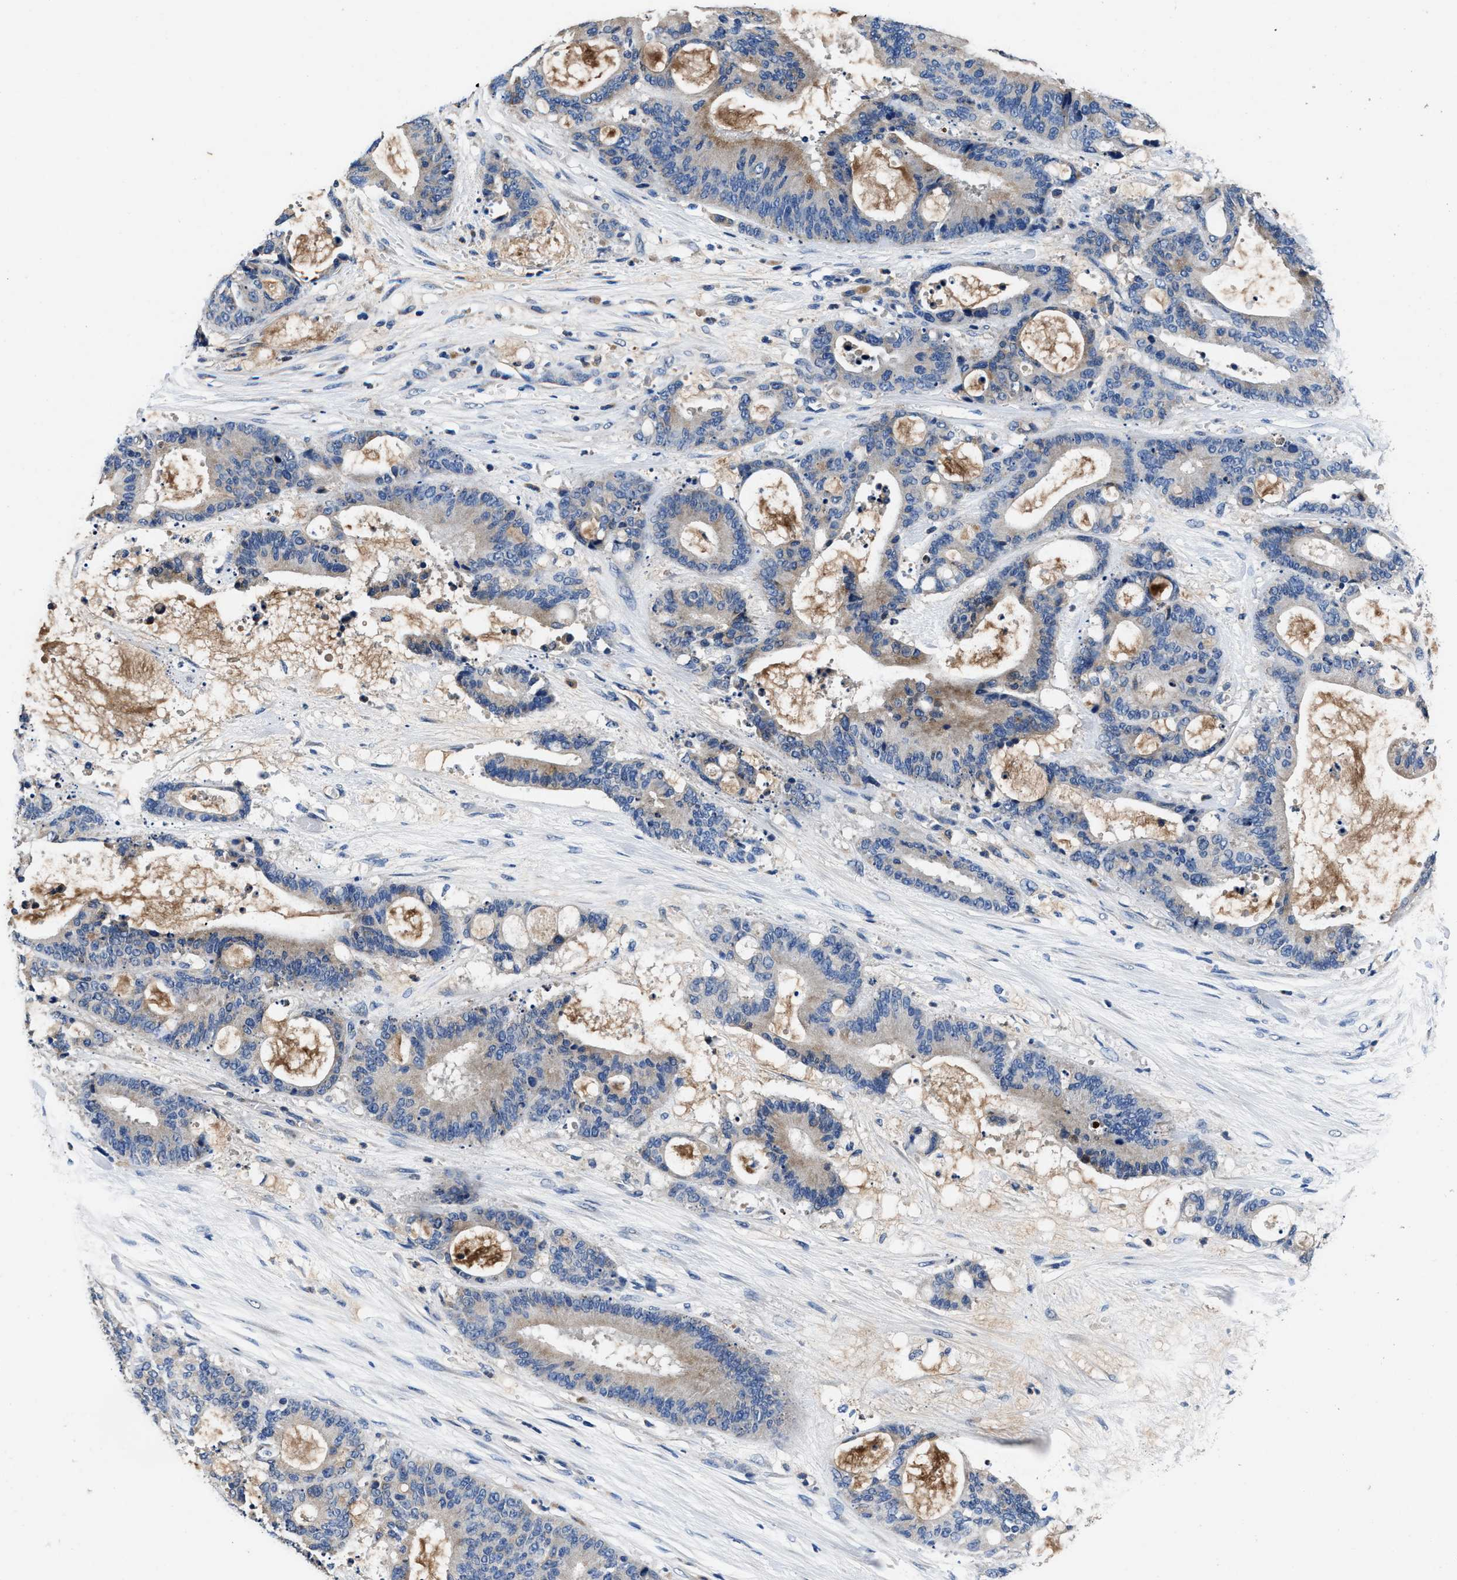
{"staining": {"intensity": "weak", "quantity": "<25%", "location": "cytoplasmic/membranous"}, "tissue": "liver cancer", "cell_type": "Tumor cells", "image_type": "cancer", "snomed": [{"axis": "morphology", "description": "Normal tissue, NOS"}, {"axis": "morphology", "description": "Cholangiocarcinoma"}, {"axis": "topography", "description": "Liver"}, {"axis": "topography", "description": "Peripheral nerve tissue"}], "caption": "Liver cancer (cholangiocarcinoma) stained for a protein using immunohistochemistry (IHC) reveals no staining tumor cells.", "gene": "UBR4", "patient": {"sex": "female", "age": 73}}